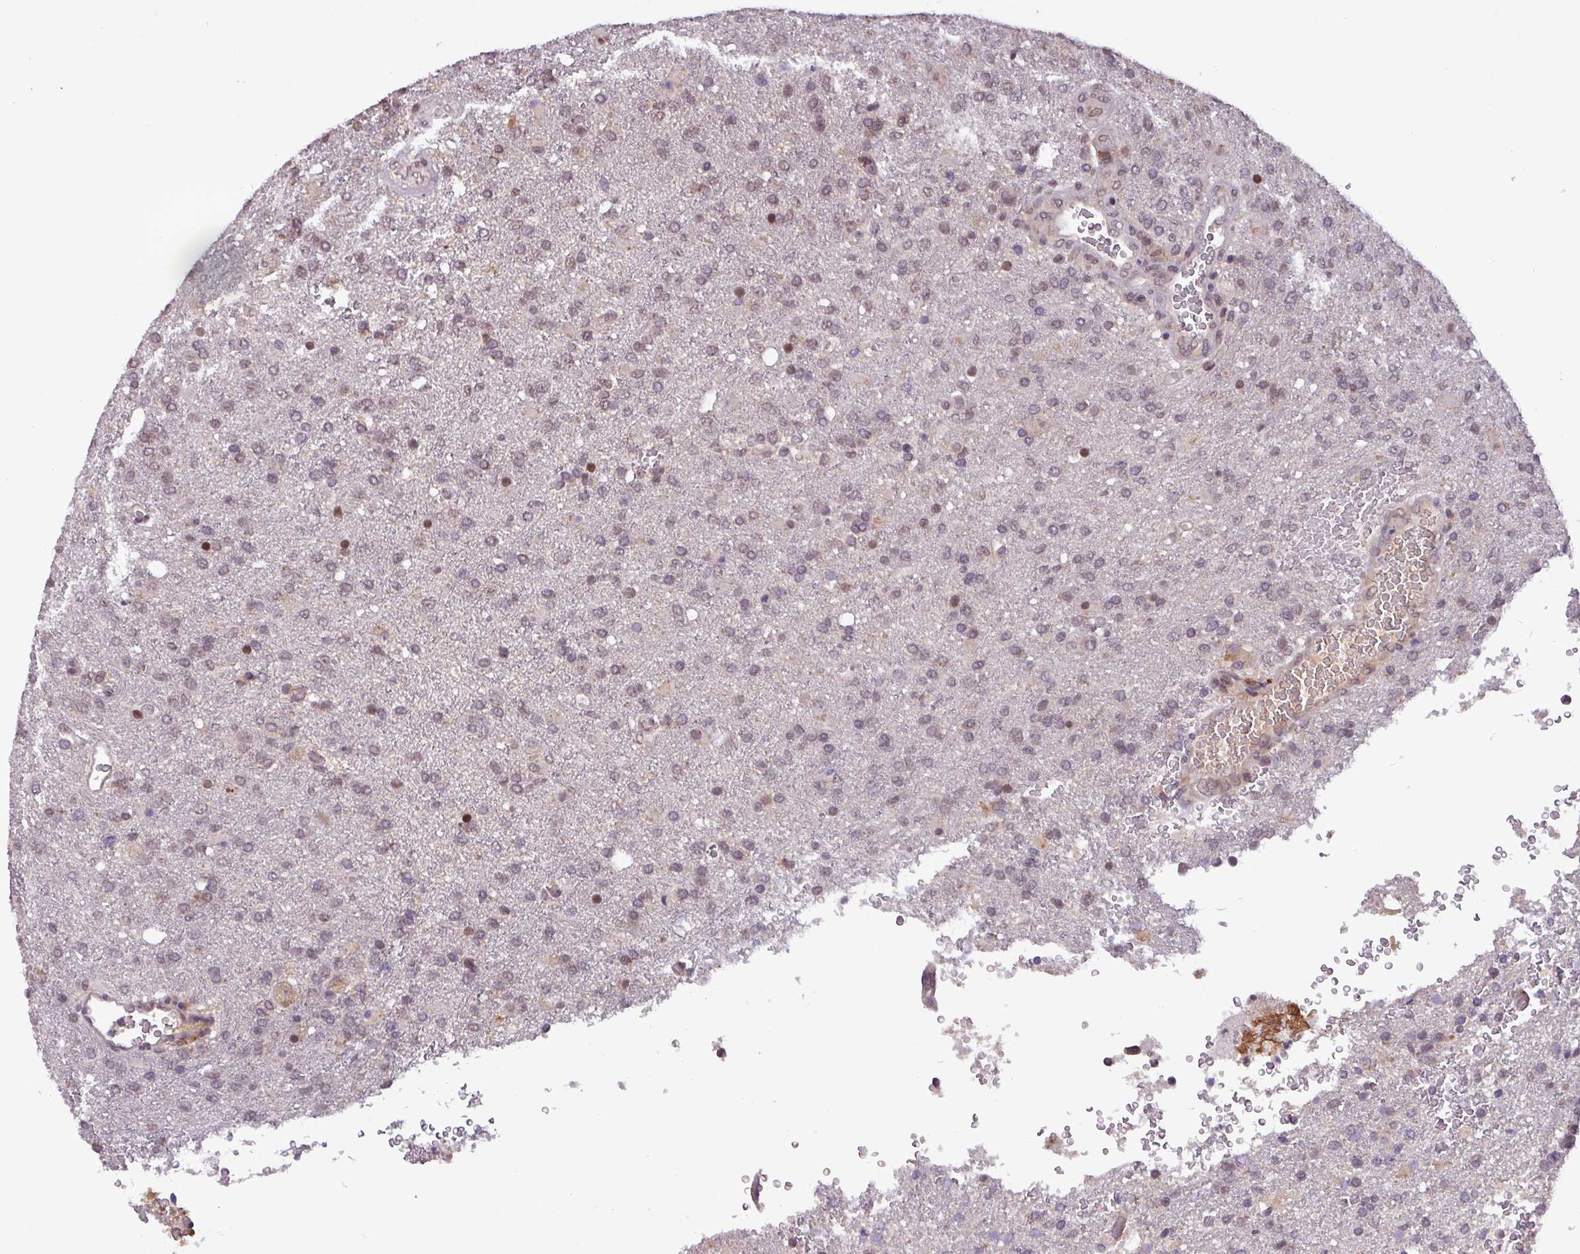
{"staining": {"intensity": "weak", "quantity": "25%-75%", "location": "nuclear"}, "tissue": "glioma", "cell_type": "Tumor cells", "image_type": "cancer", "snomed": [{"axis": "morphology", "description": "Glioma, malignant, High grade"}, {"axis": "topography", "description": "Brain"}], "caption": "High-magnification brightfield microscopy of glioma stained with DAB (brown) and counterstained with hematoxylin (blue). tumor cells exhibit weak nuclear positivity is present in about25%-75% of cells. The protein of interest is shown in brown color, while the nuclei are stained blue.", "gene": "NOB1", "patient": {"sex": "female", "age": 74}}